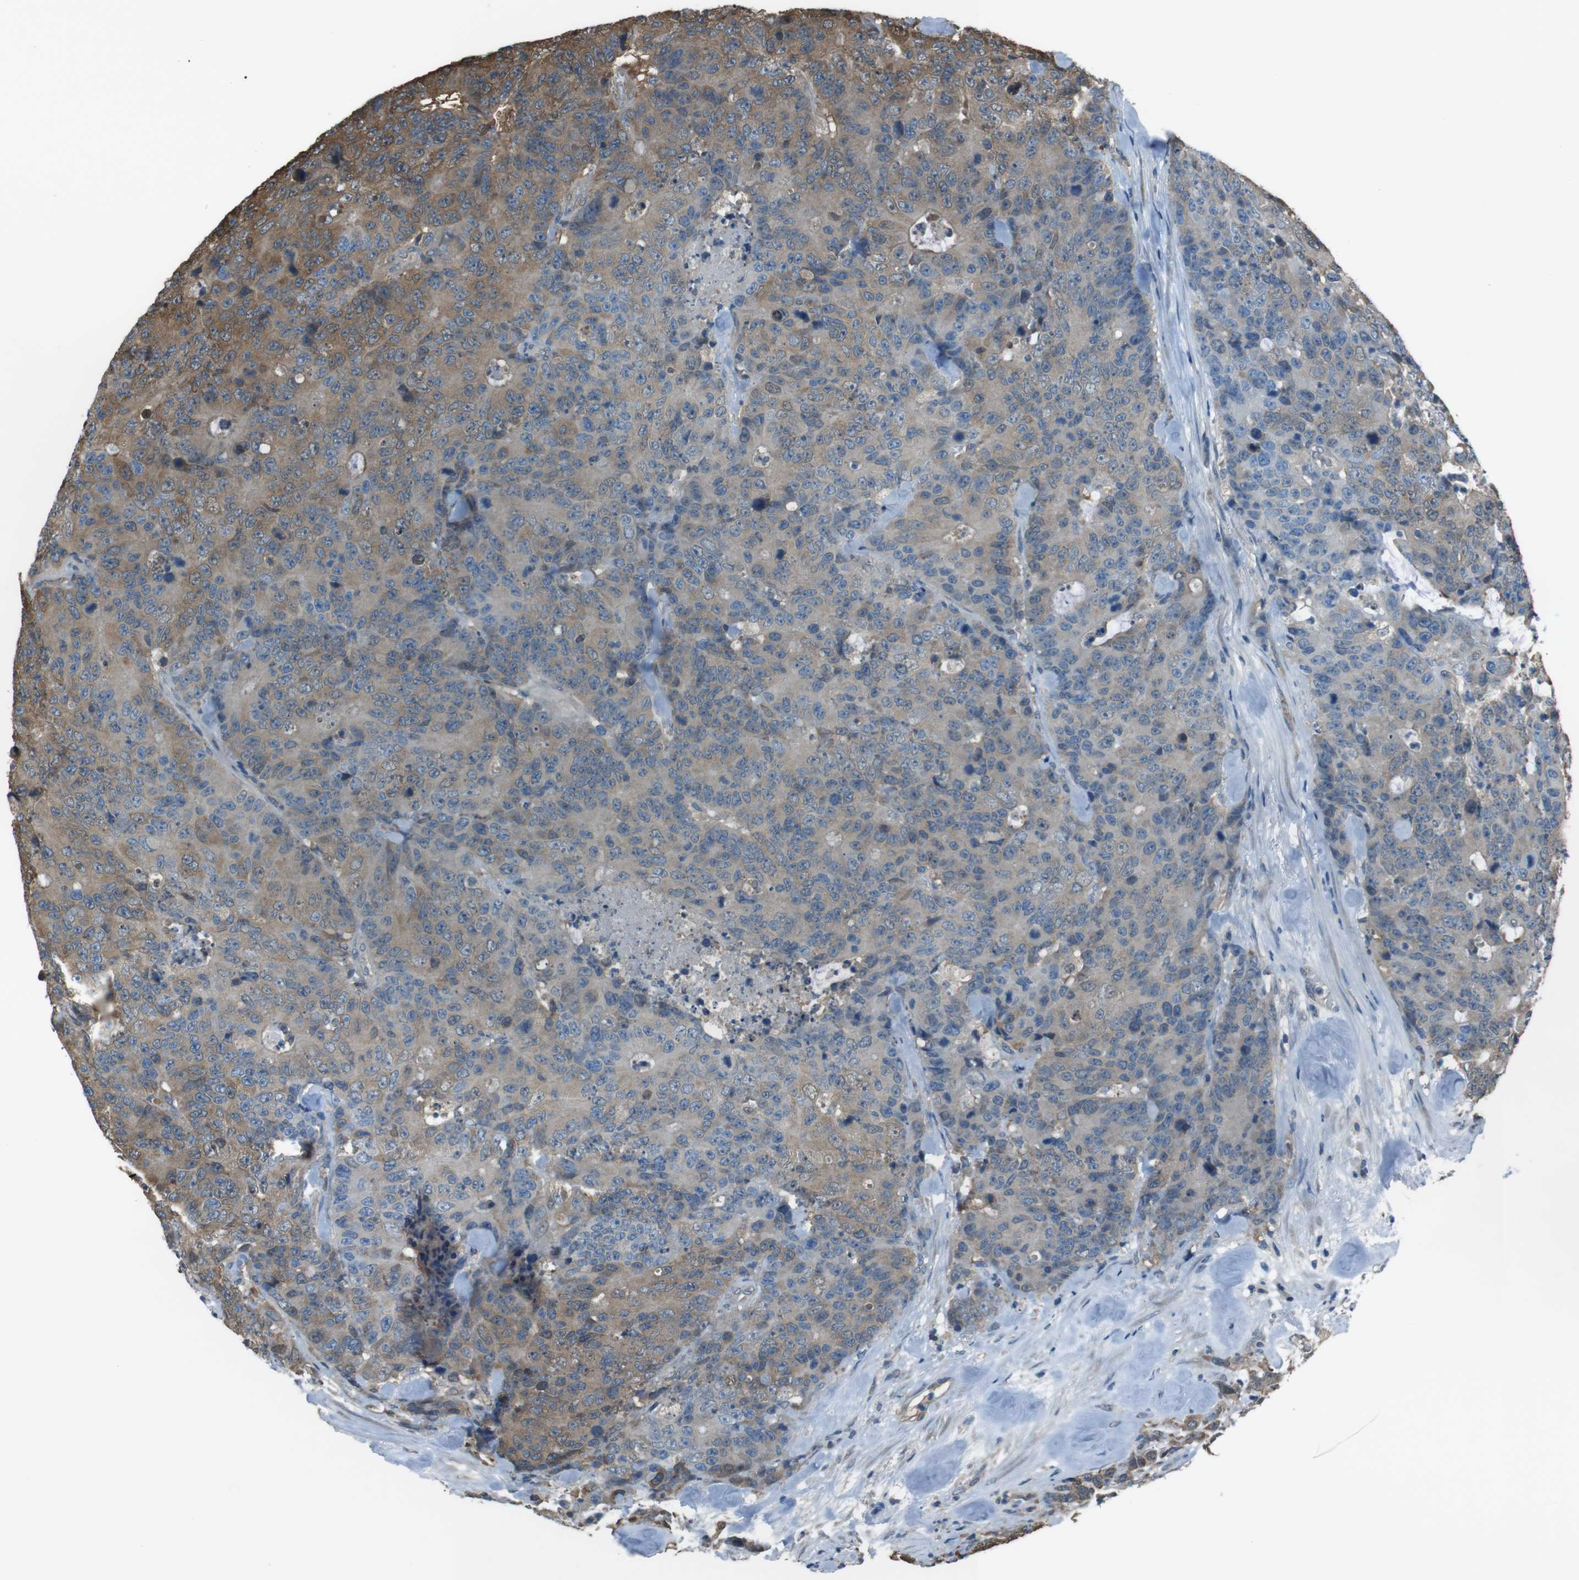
{"staining": {"intensity": "moderate", "quantity": "25%-75%", "location": "cytoplasmic/membranous"}, "tissue": "colorectal cancer", "cell_type": "Tumor cells", "image_type": "cancer", "snomed": [{"axis": "morphology", "description": "Adenocarcinoma, NOS"}, {"axis": "topography", "description": "Colon"}], "caption": "Colorectal cancer stained for a protein shows moderate cytoplasmic/membranous positivity in tumor cells.", "gene": "TWSG1", "patient": {"sex": "female", "age": 86}}